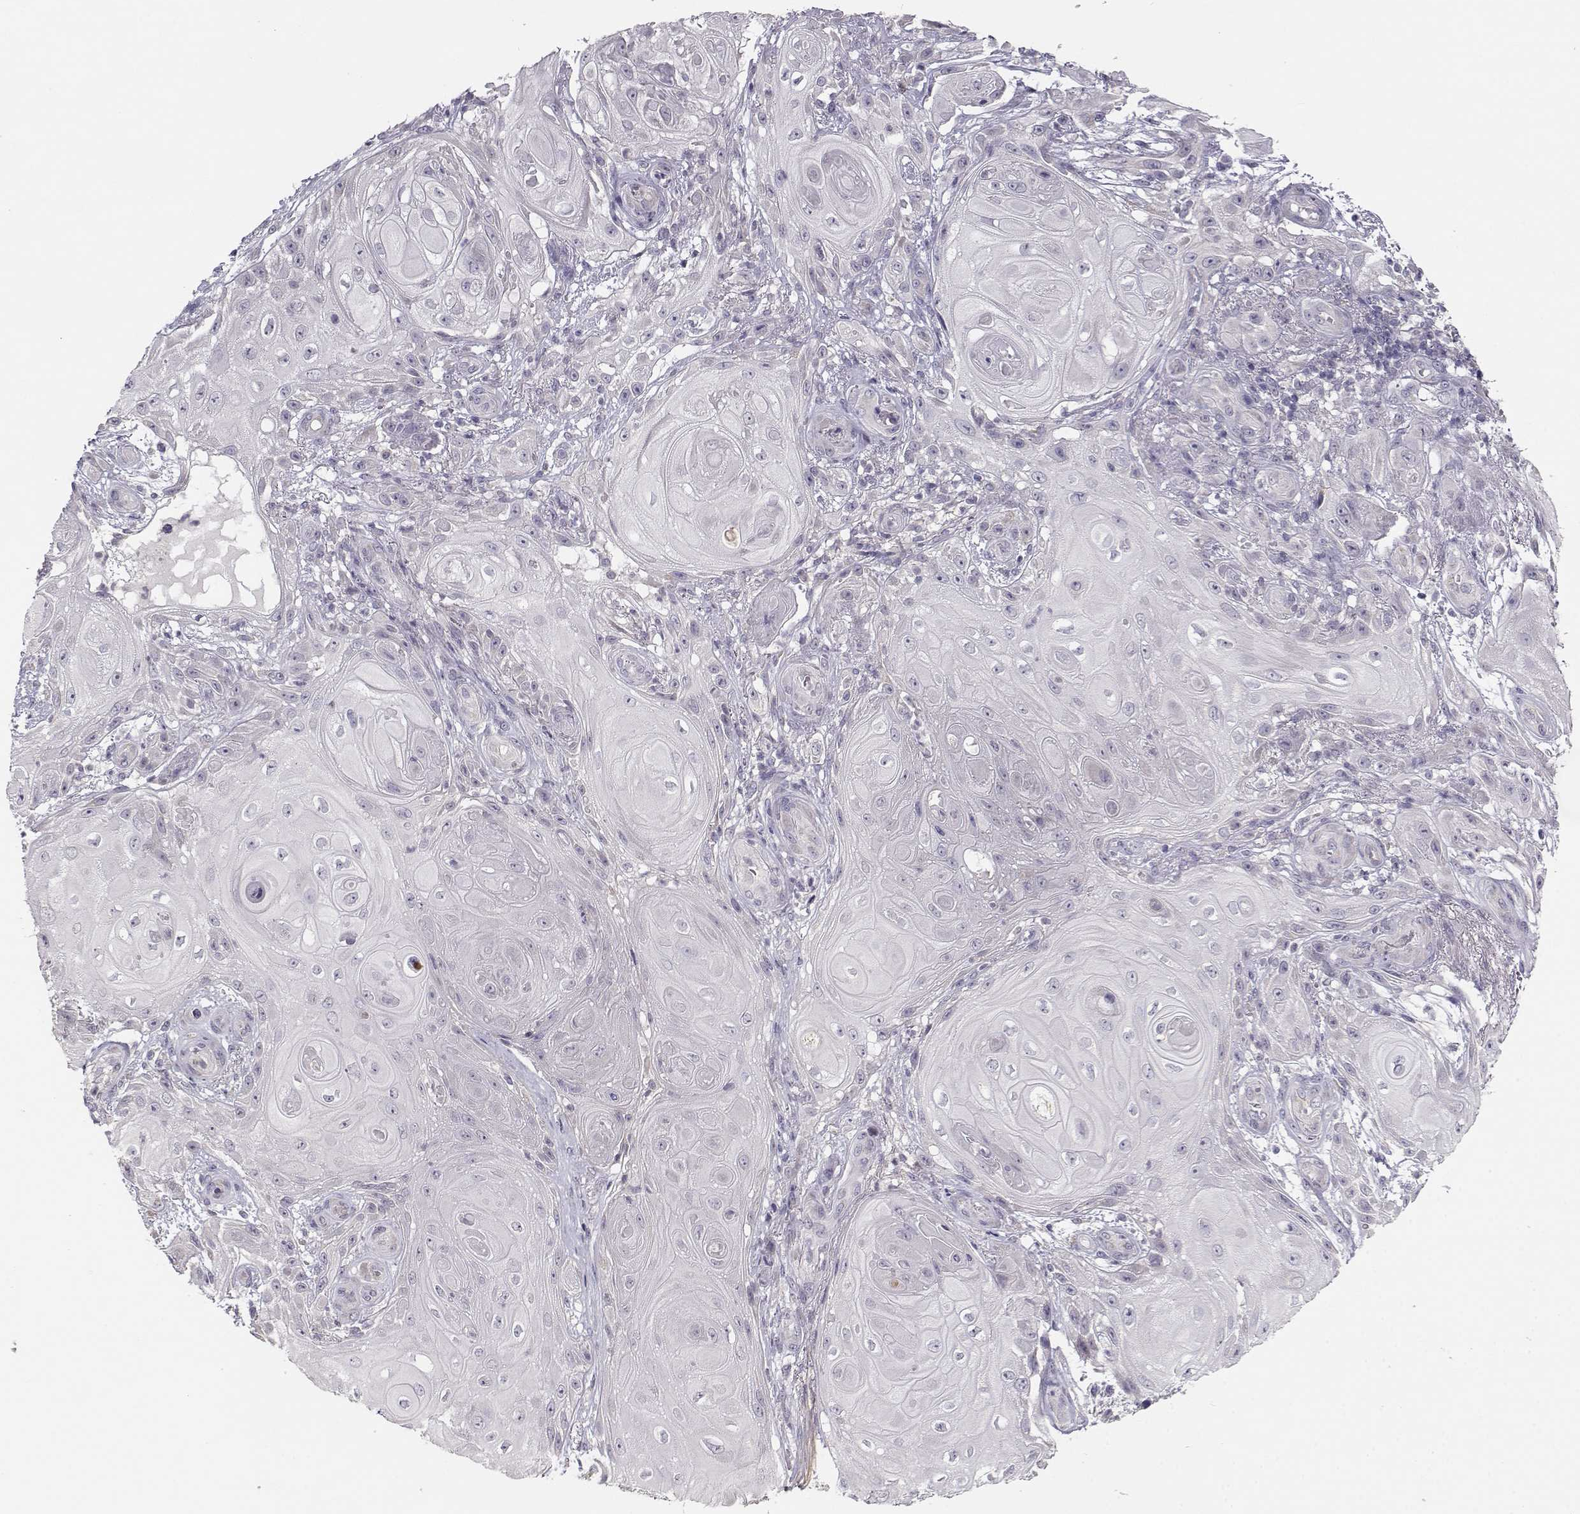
{"staining": {"intensity": "negative", "quantity": "none", "location": "none"}, "tissue": "skin cancer", "cell_type": "Tumor cells", "image_type": "cancer", "snomed": [{"axis": "morphology", "description": "Squamous cell carcinoma, NOS"}, {"axis": "topography", "description": "Skin"}], "caption": "Immunohistochemical staining of skin squamous cell carcinoma demonstrates no significant expression in tumor cells.", "gene": "TMEM145", "patient": {"sex": "male", "age": 62}}